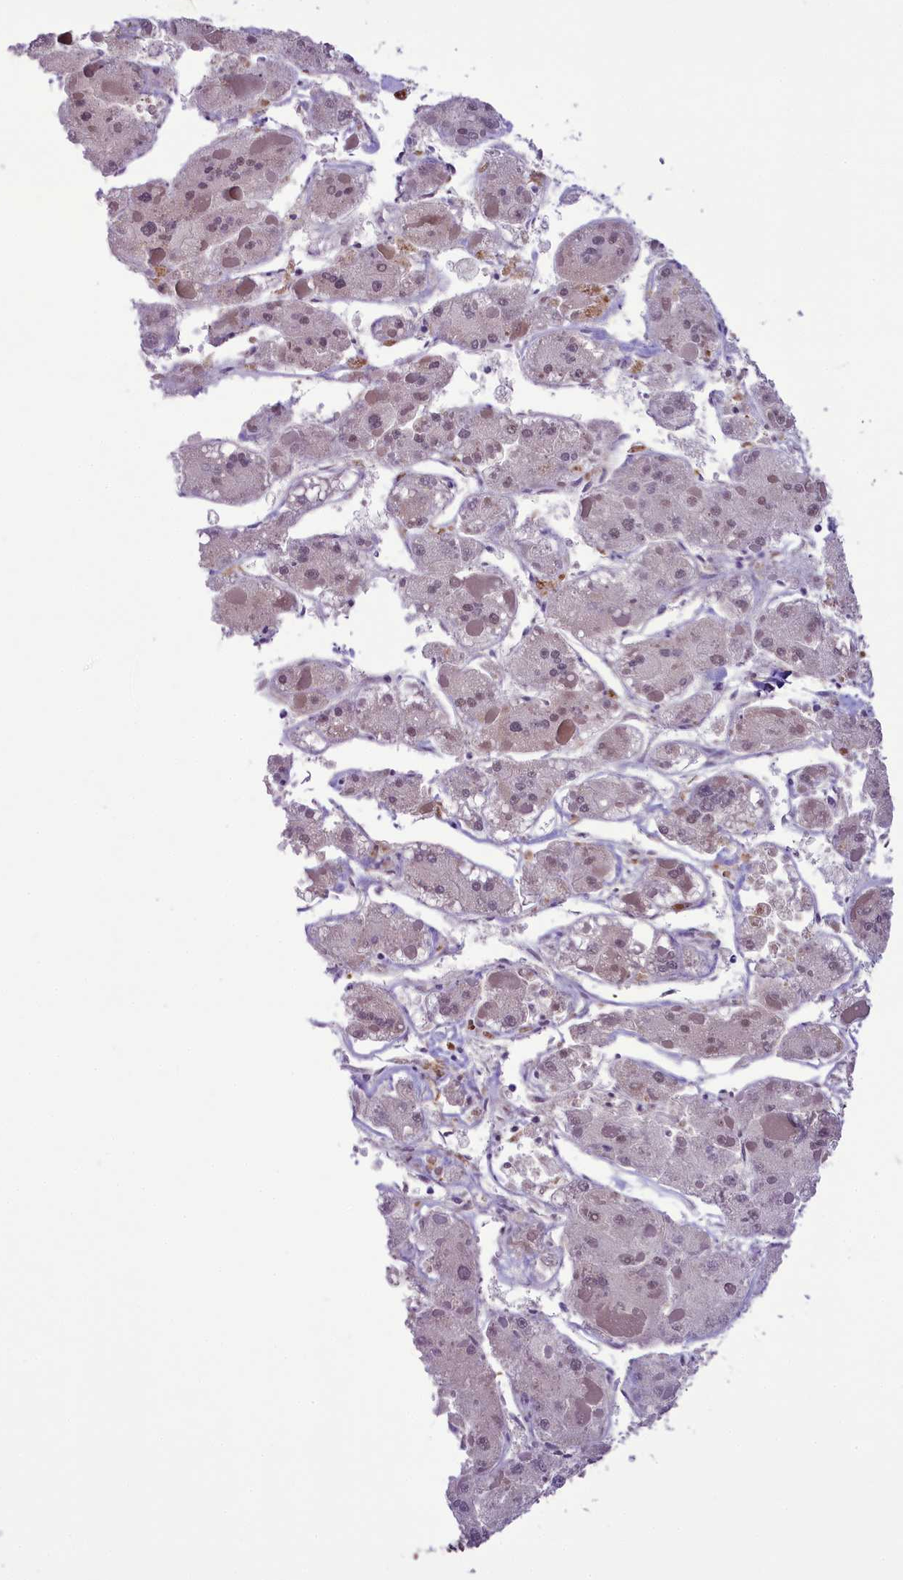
{"staining": {"intensity": "weak", "quantity": "25%-75%", "location": "nuclear"}, "tissue": "liver cancer", "cell_type": "Tumor cells", "image_type": "cancer", "snomed": [{"axis": "morphology", "description": "Carcinoma, Hepatocellular, NOS"}, {"axis": "topography", "description": "Liver"}], "caption": "A low amount of weak nuclear expression is seen in about 25%-75% of tumor cells in liver cancer tissue.", "gene": "PAF1", "patient": {"sex": "female", "age": 73}}